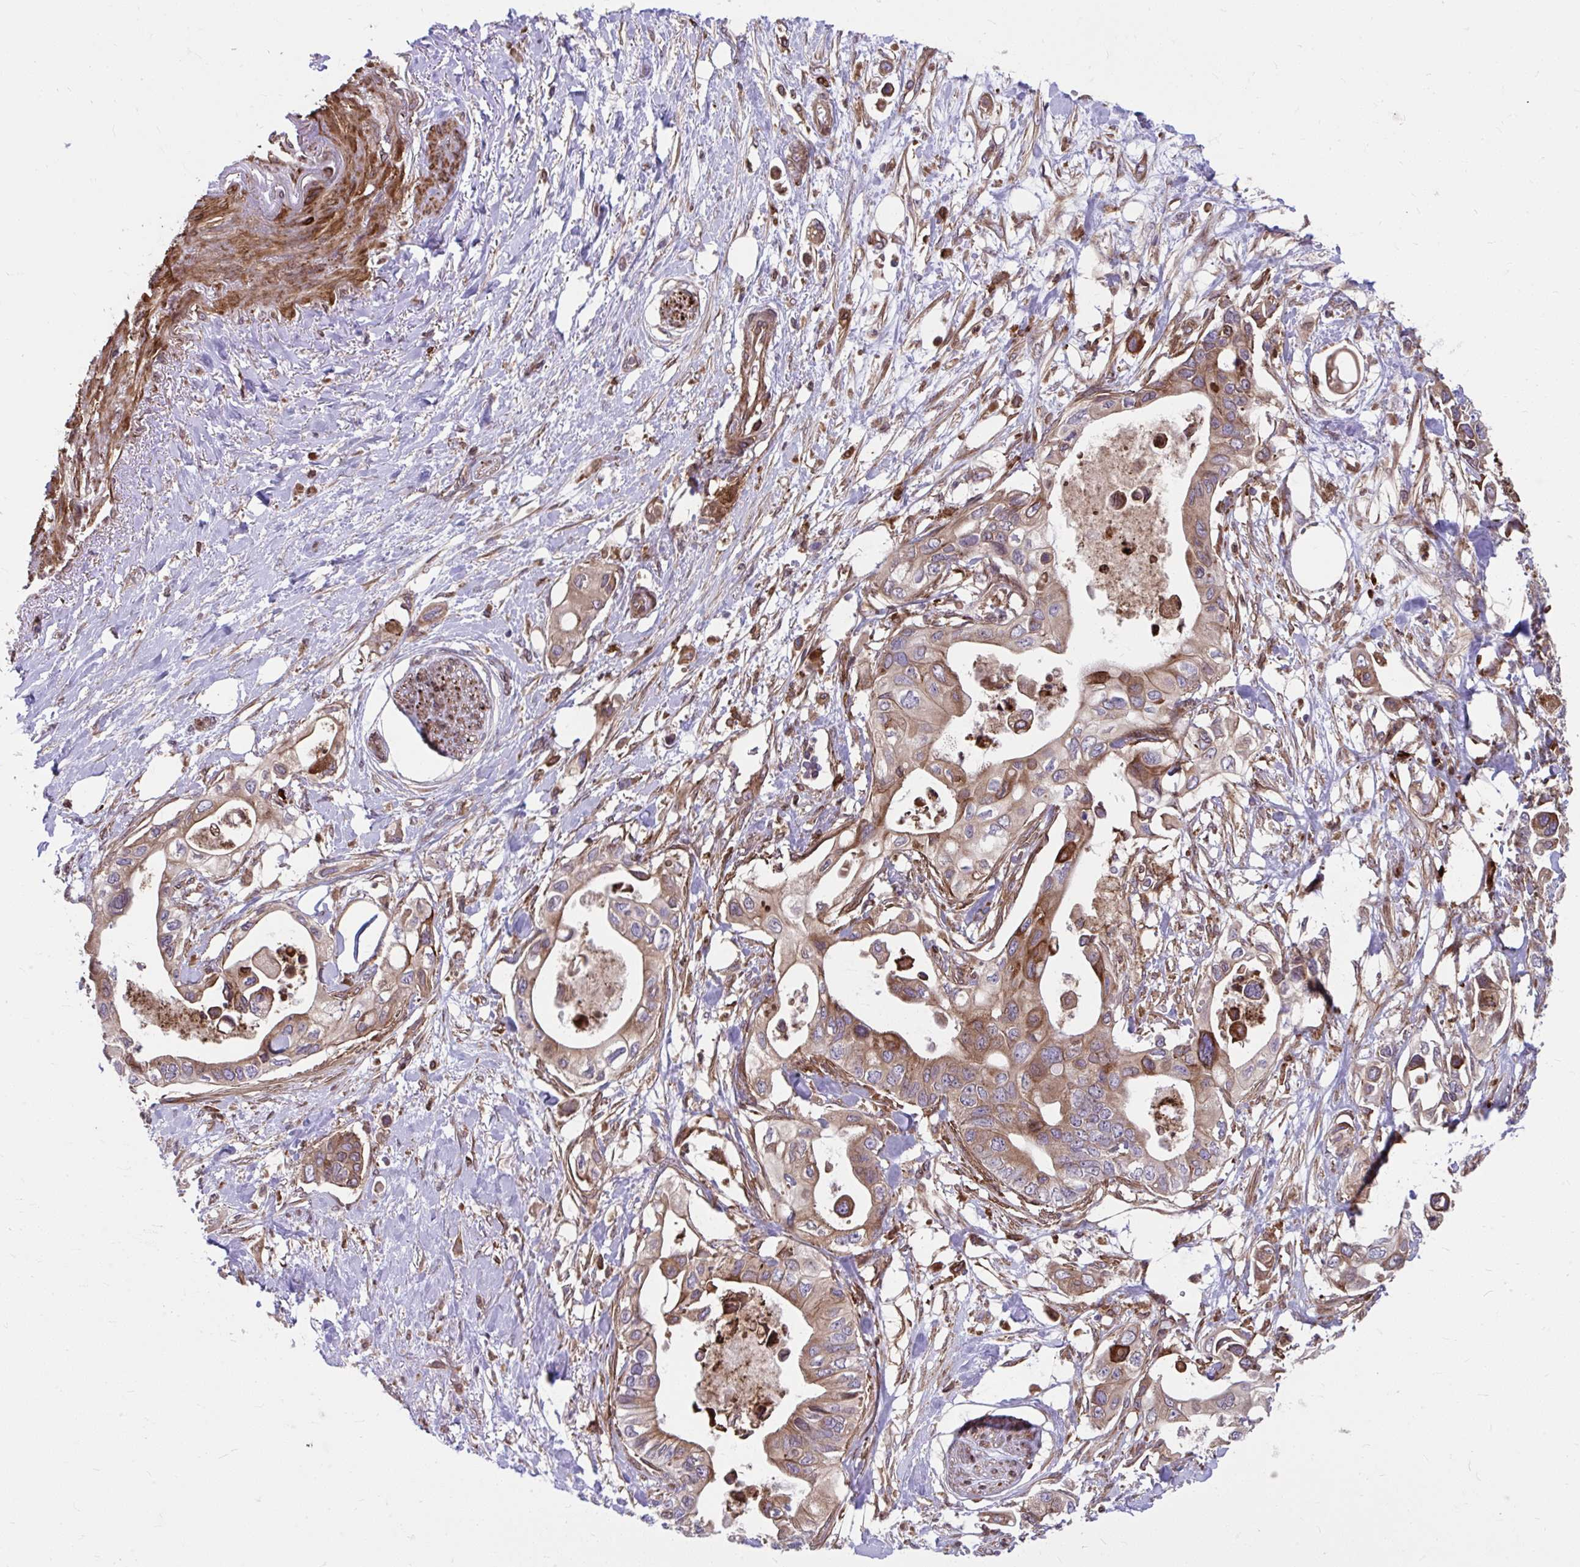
{"staining": {"intensity": "moderate", "quantity": ">75%", "location": "cytoplasmic/membranous"}, "tissue": "pancreatic cancer", "cell_type": "Tumor cells", "image_type": "cancer", "snomed": [{"axis": "morphology", "description": "Adenocarcinoma, NOS"}, {"axis": "topography", "description": "Pancreas"}], "caption": "DAB immunohistochemical staining of pancreatic cancer (adenocarcinoma) exhibits moderate cytoplasmic/membranous protein expression in approximately >75% of tumor cells. The staining was performed using DAB (3,3'-diaminobenzidine), with brown indicating positive protein expression. Nuclei are stained blue with hematoxylin.", "gene": "STIM2", "patient": {"sex": "female", "age": 63}}